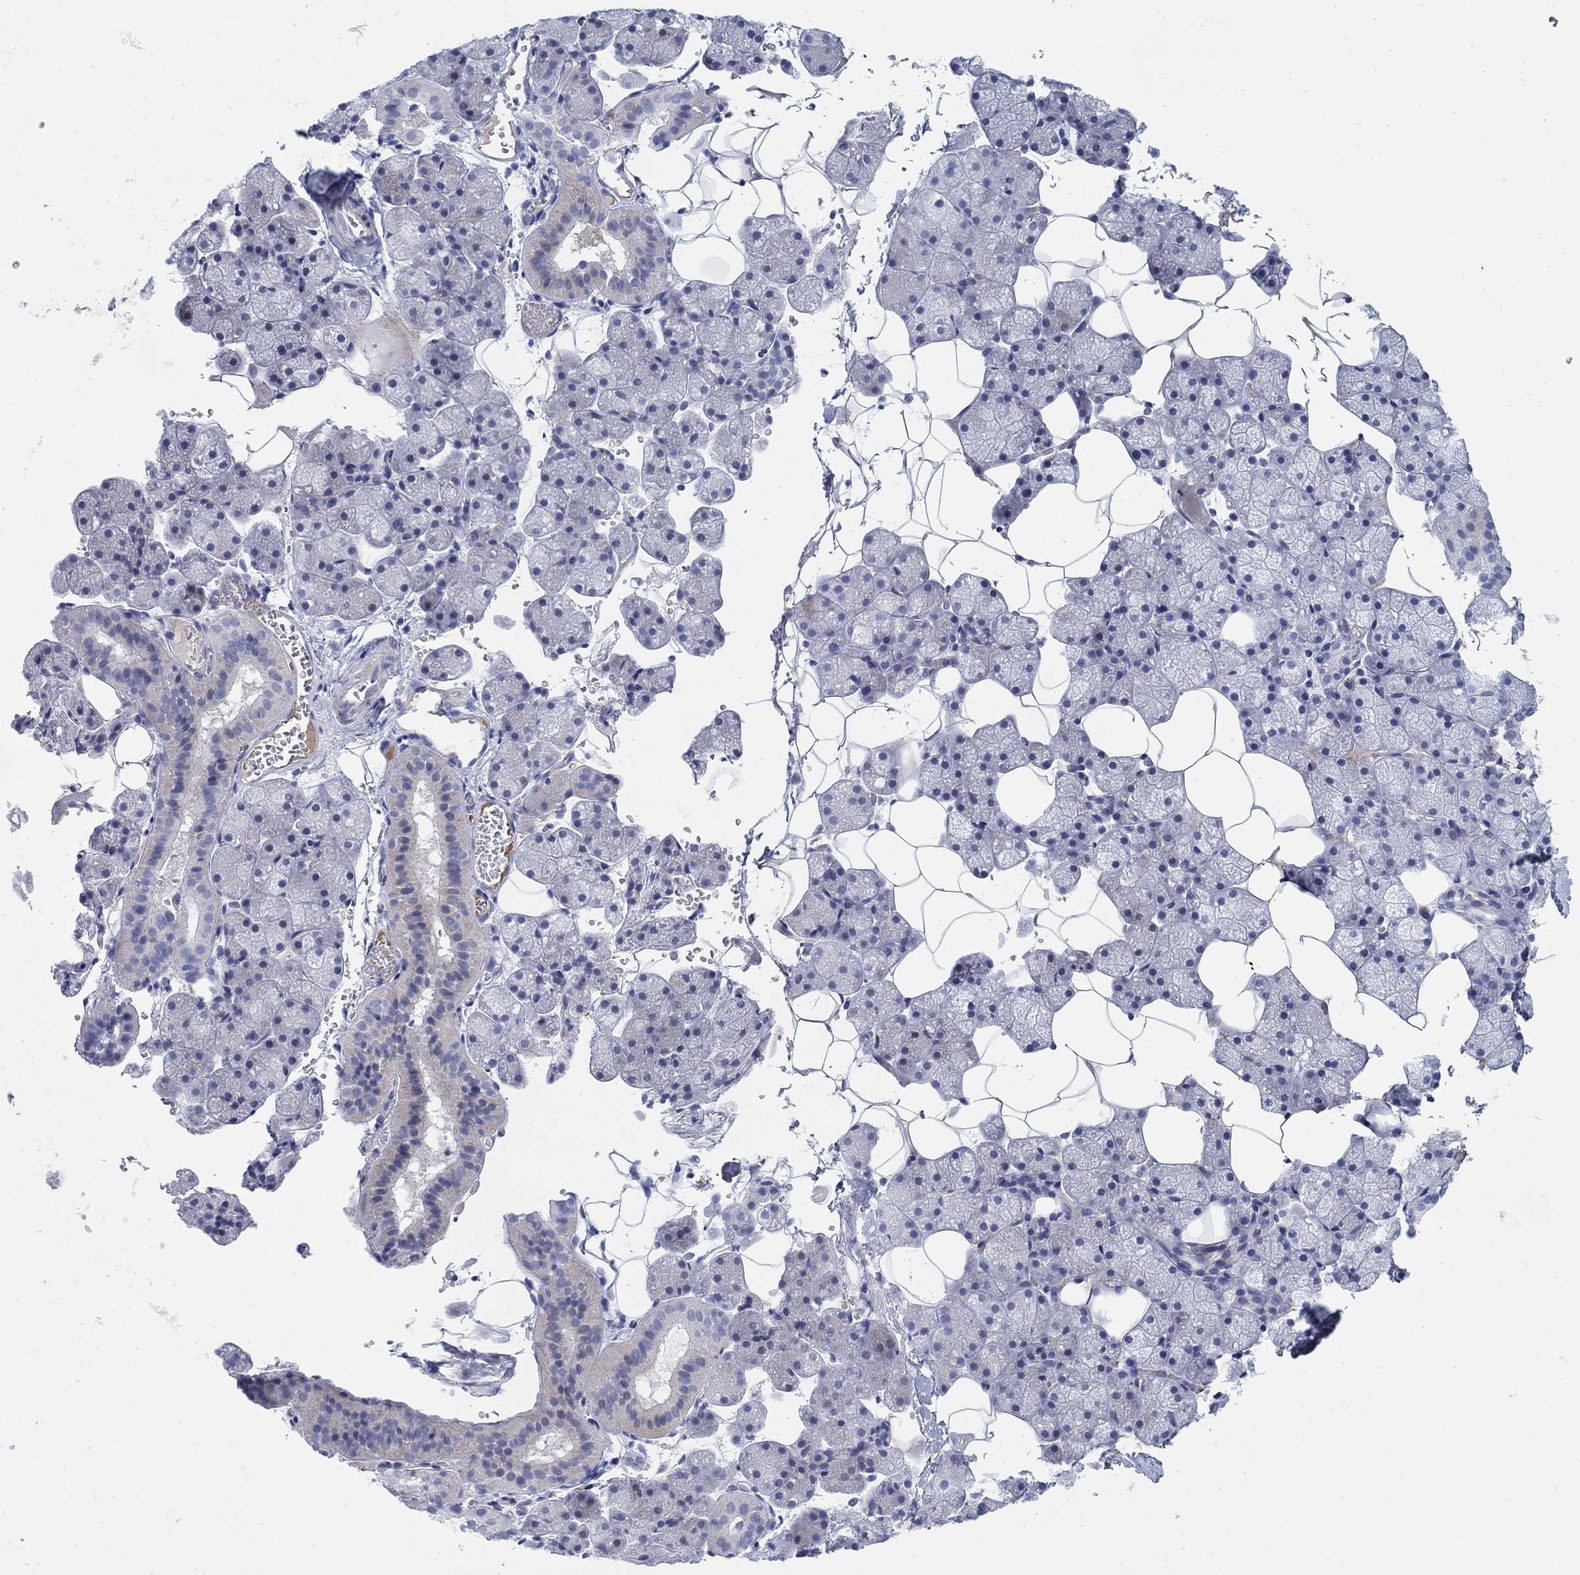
{"staining": {"intensity": "weak", "quantity": "<25%", "location": "cytoplasmic/membranous"}, "tissue": "salivary gland", "cell_type": "Glandular cells", "image_type": "normal", "snomed": [{"axis": "morphology", "description": "Normal tissue, NOS"}, {"axis": "topography", "description": "Salivary gland"}], "caption": "A high-resolution histopathology image shows IHC staining of normal salivary gland, which demonstrates no significant staining in glandular cells.", "gene": "HEATR4", "patient": {"sex": "male", "age": 38}}